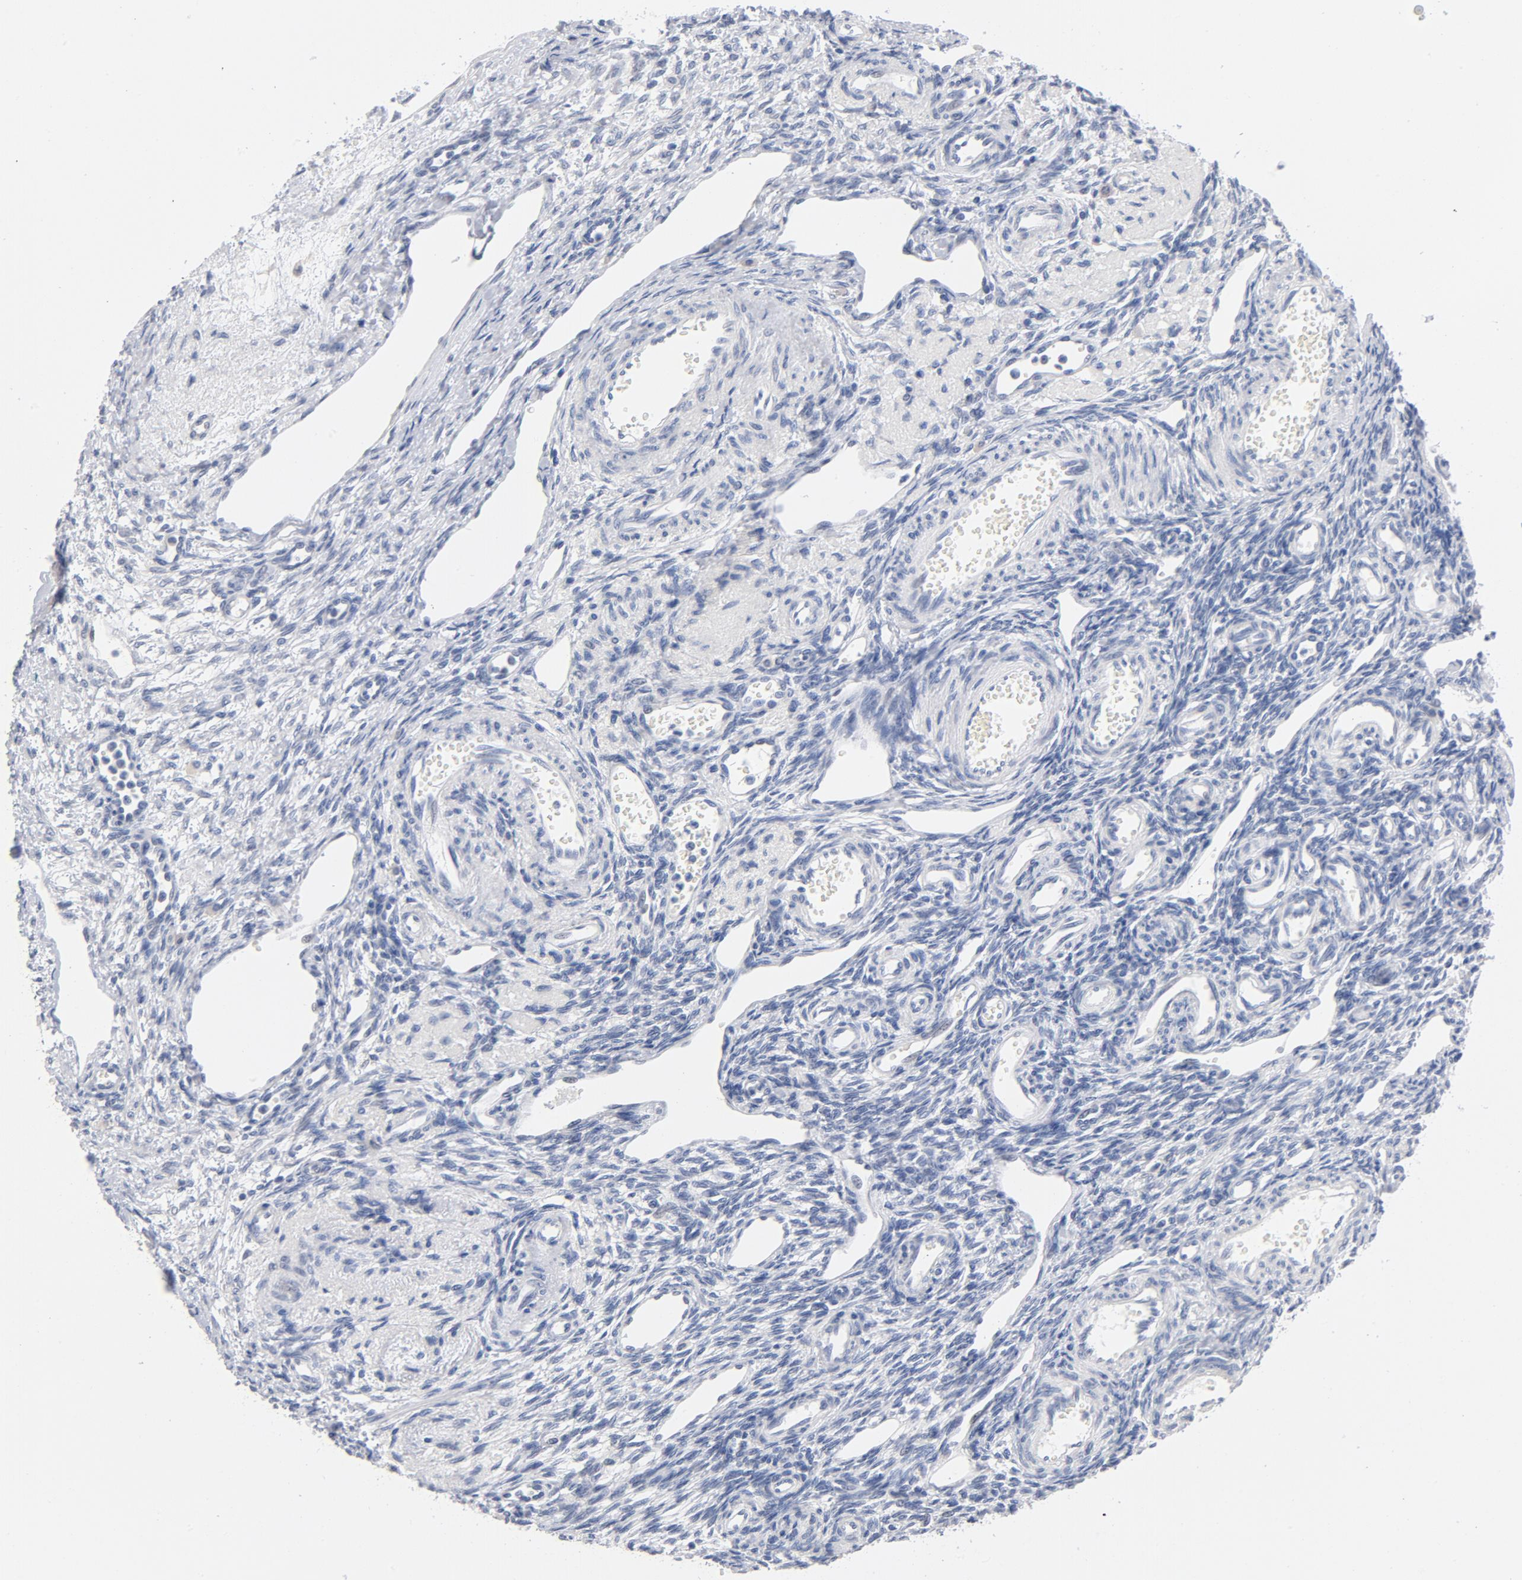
{"staining": {"intensity": "negative", "quantity": "none", "location": "none"}, "tissue": "ovary", "cell_type": "Ovarian stroma cells", "image_type": "normal", "snomed": [{"axis": "morphology", "description": "Normal tissue, NOS"}, {"axis": "topography", "description": "Ovary"}], "caption": "High power microscopy photomicrograph of an immunohistochemistry image of normal ovary, revealing no significant expression in ovarian stroma cells.", "gene": "RBM3", "patient": {"sex": "female", "age": 33}}